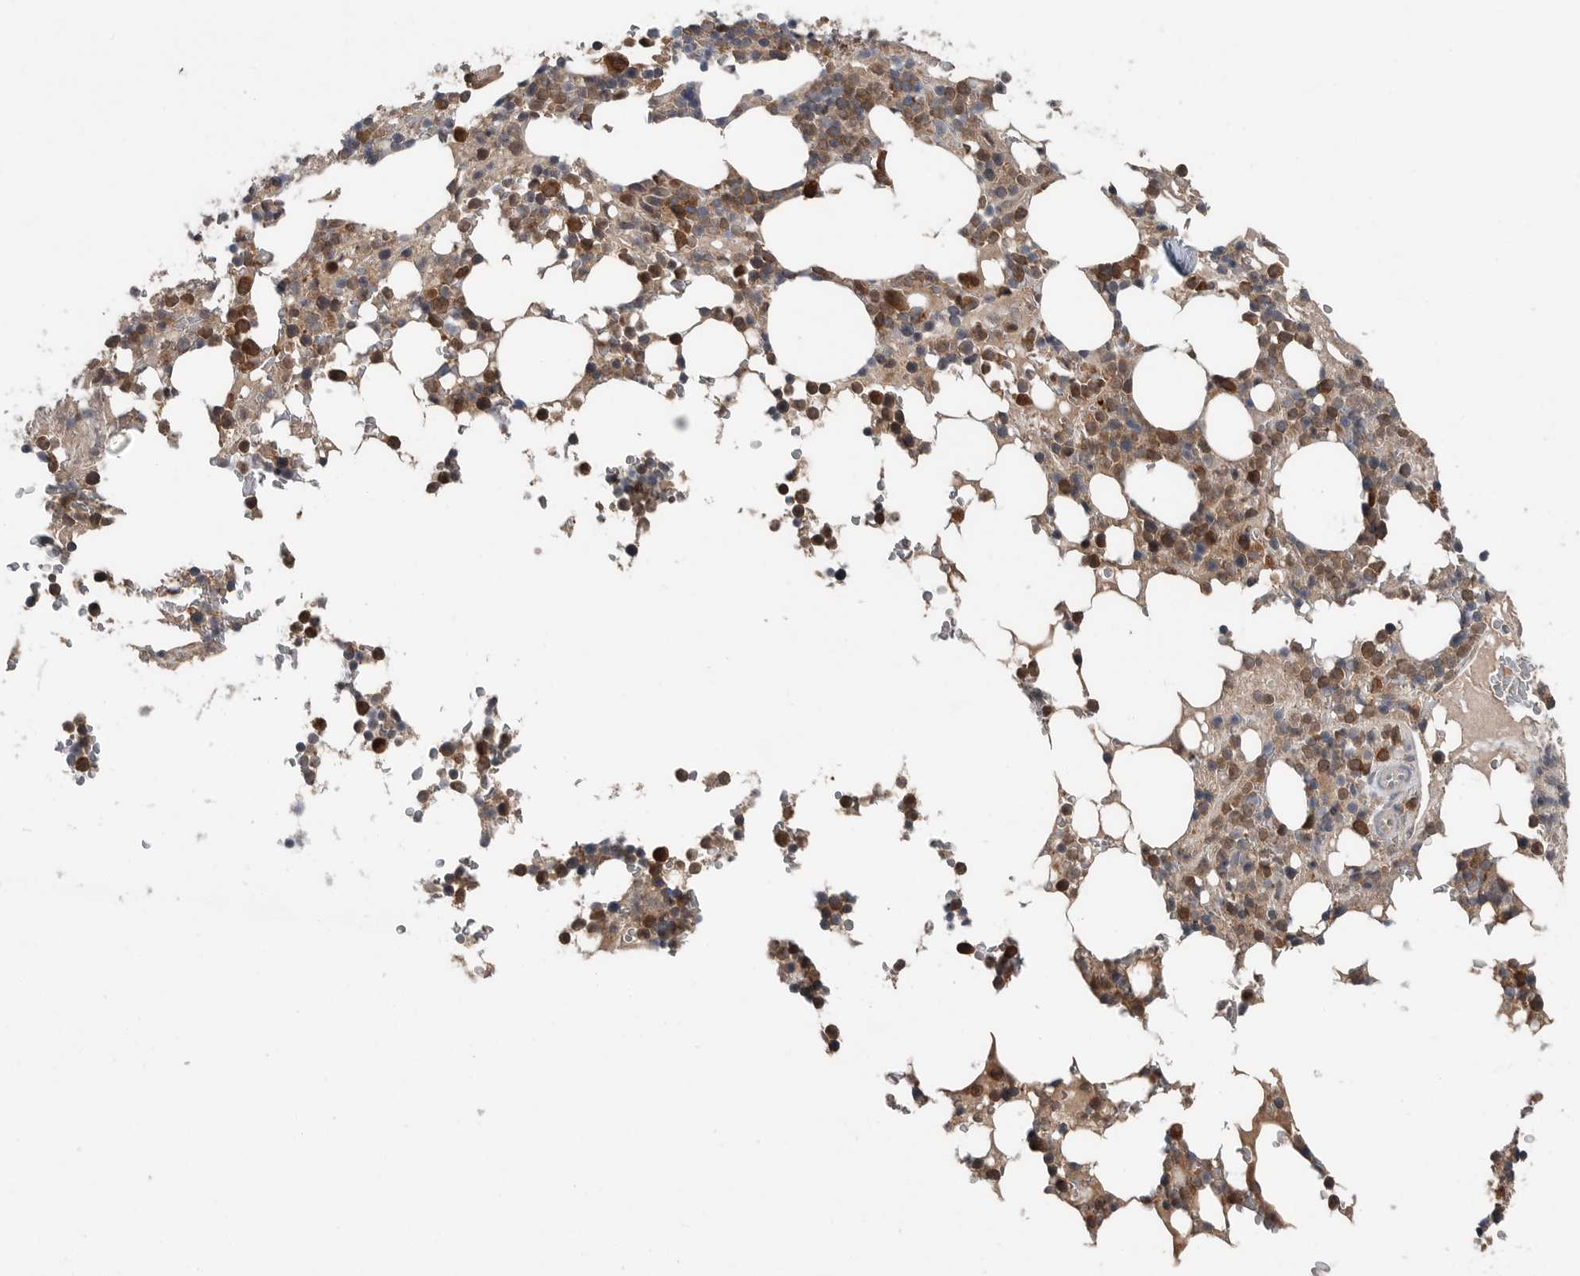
{"staining": {"intensity": "moderate", "quantity": "25%-75%", "location": "cytoplasmic/membranous"}, "tissue": "bone marrow", "cell_type": "Hematopoietic cells", "image_type": "normal", "snomed": [{"axis": "morphology", "description": "Normal tissue, NOS"}, {"axis": "topography", "description": "Bone marrow"}], "caption": "Moderate cytoplasmic/membranous protein staining is present in about 25%-75% of hematopoietic cells in bone marrow.", "gene": "SCP2", "patient": {"sex": "male", "age": 58}}